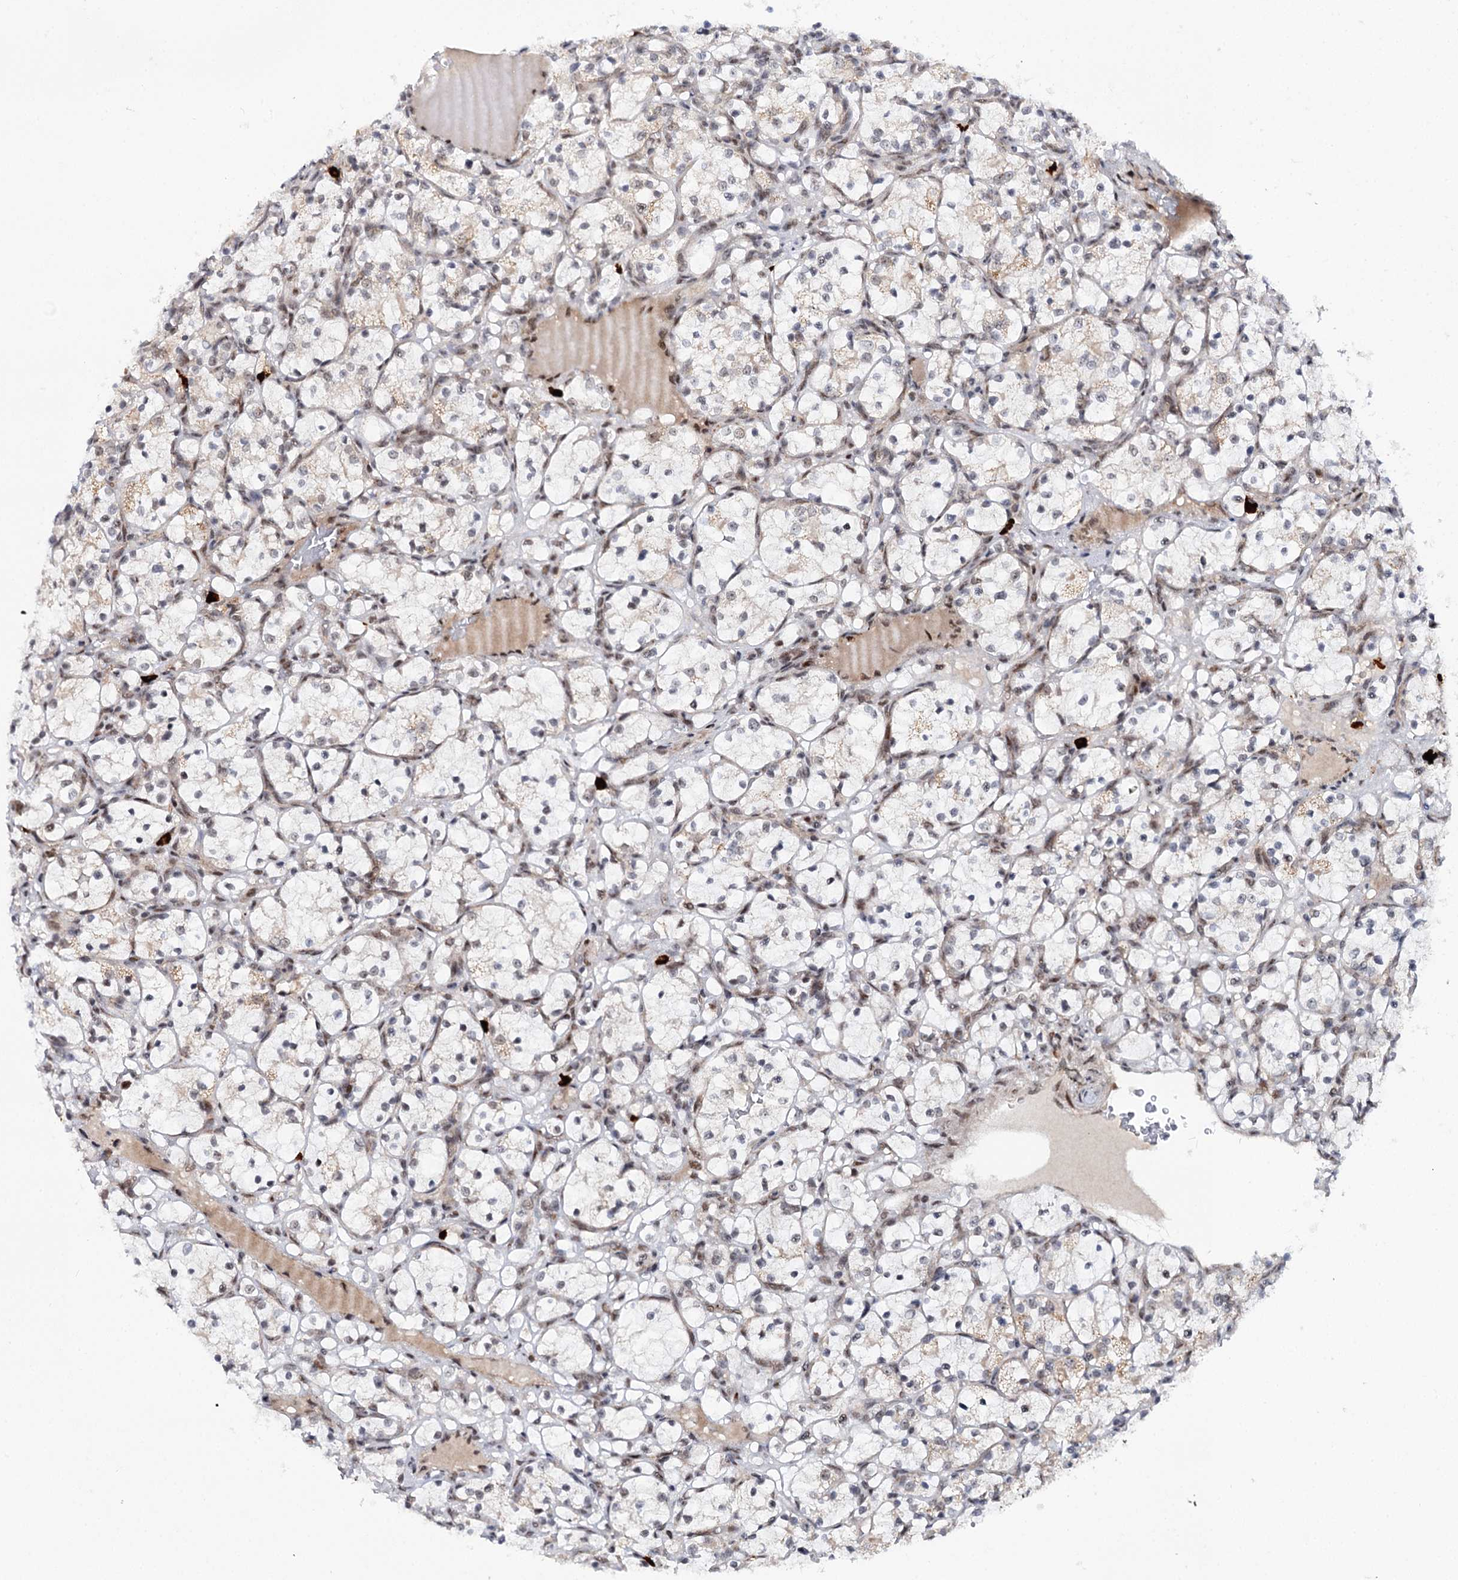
{"staining": {"intensity": "negative", "quantity": "none", "location": "none"}, "tissue": "renal cancer", "cell_type": "Tumor cells", "image_type": "cancer", "snomed": [{"axis": "morphology", "description": "Adenocarcinoma, NOS"}, {"axis": "topography", "description": "Kidney"}], "caption": "Immunohistochemistry of human renal cancer (adenocarcinoma) displays no expression in tumor cells.", "gene": "BUD13", "patient": {"sex": "female", "age": 69}}